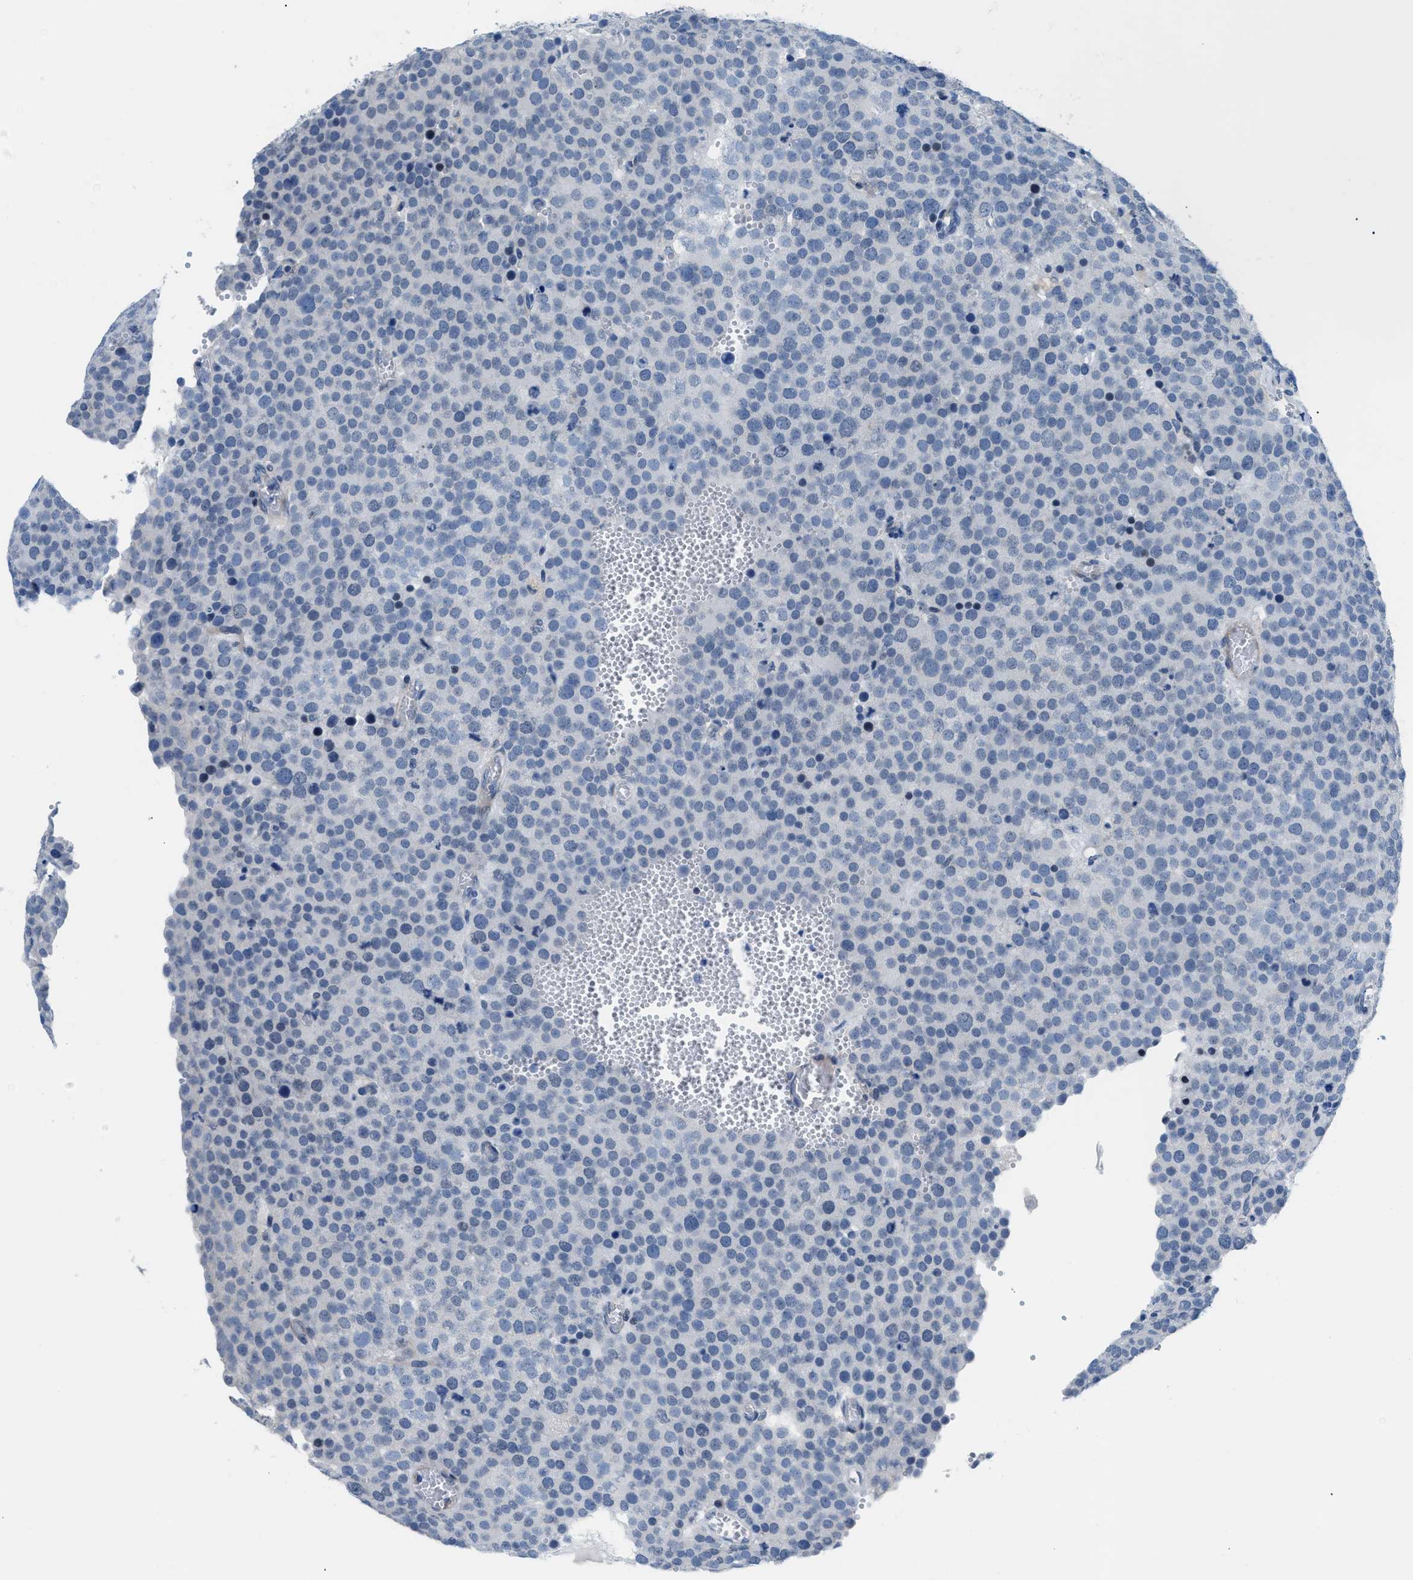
{"staining": {"intensity": "negative", "quantity": "none", "location": "none"}, "tissue": "testis cancer", "cell_type": "Tumor cells", "image_type": "cancer", "snomed": [{"axis": "morphology", "description": "Normal tissue, NOS"}, {"axis": "morphology", "description": "Seminoma, NOS"}, {"axis": "topography", "description": "Testis"}], "caption": "Tumor cells are negative for protein expression in human testis cancer.", "gene": "FDCSP", "patient": {"sex": "male", "age": 71}}